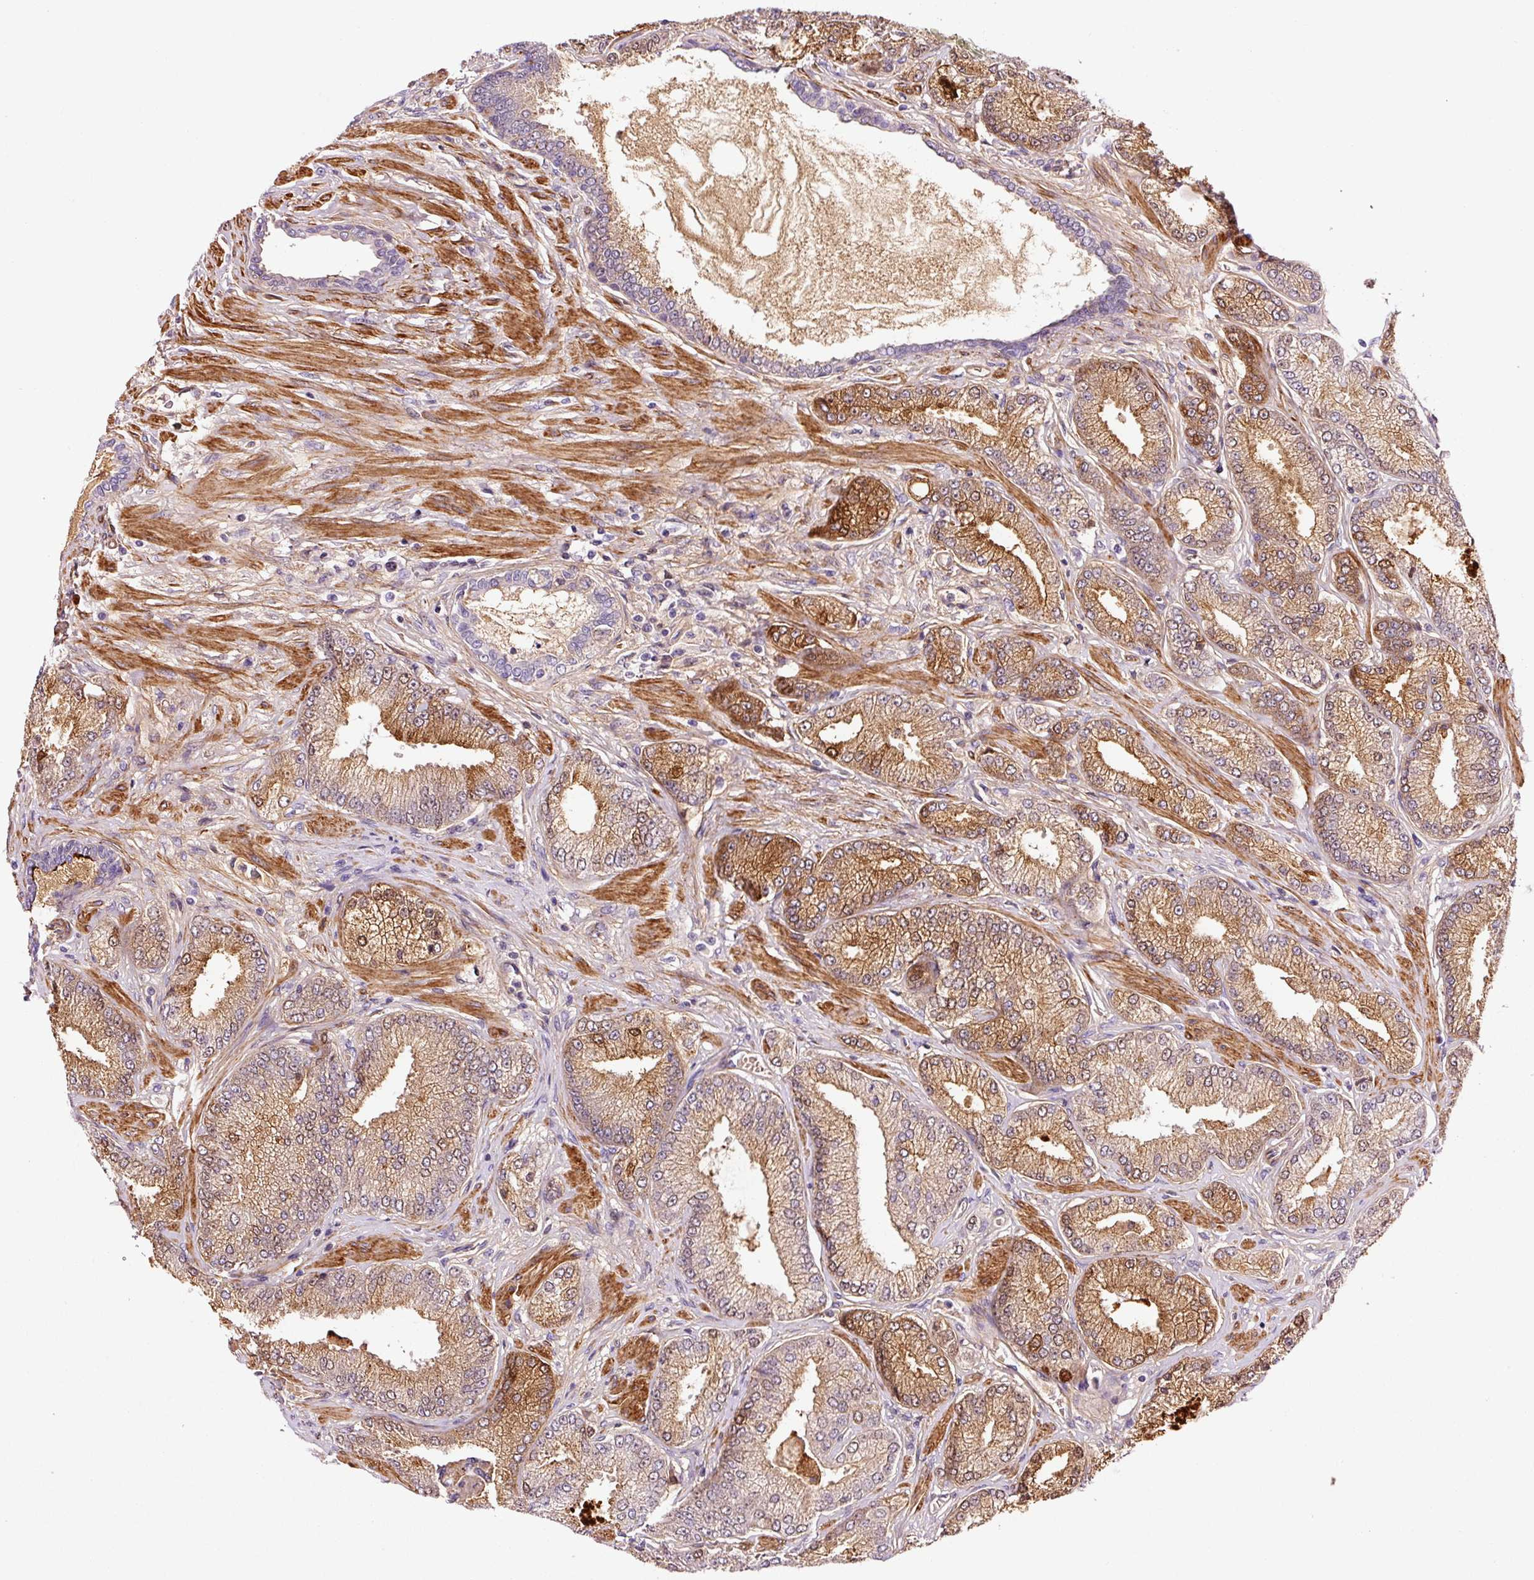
{"staining": {"intensity": "moderate", "quantity": ">75%", "location": "cytoplasmic/membranous"}, "tissue": "prostate cancer", "cell_type": "Tumor cells", "image_type": "cancer", "snomed": [{"axis": "morphology", "description": "Adenocarcinoma, High grade"}, {"axis": "topography", "description": "Prostate"}], "caption": "Human prostate cancer (adenocarcinoma (high-grade)) stained with a protein marker exhibits moderate staining in tumor cells.", "gene": "ANKRD20A1", "patient": {"sex": "male", "age": 68}}